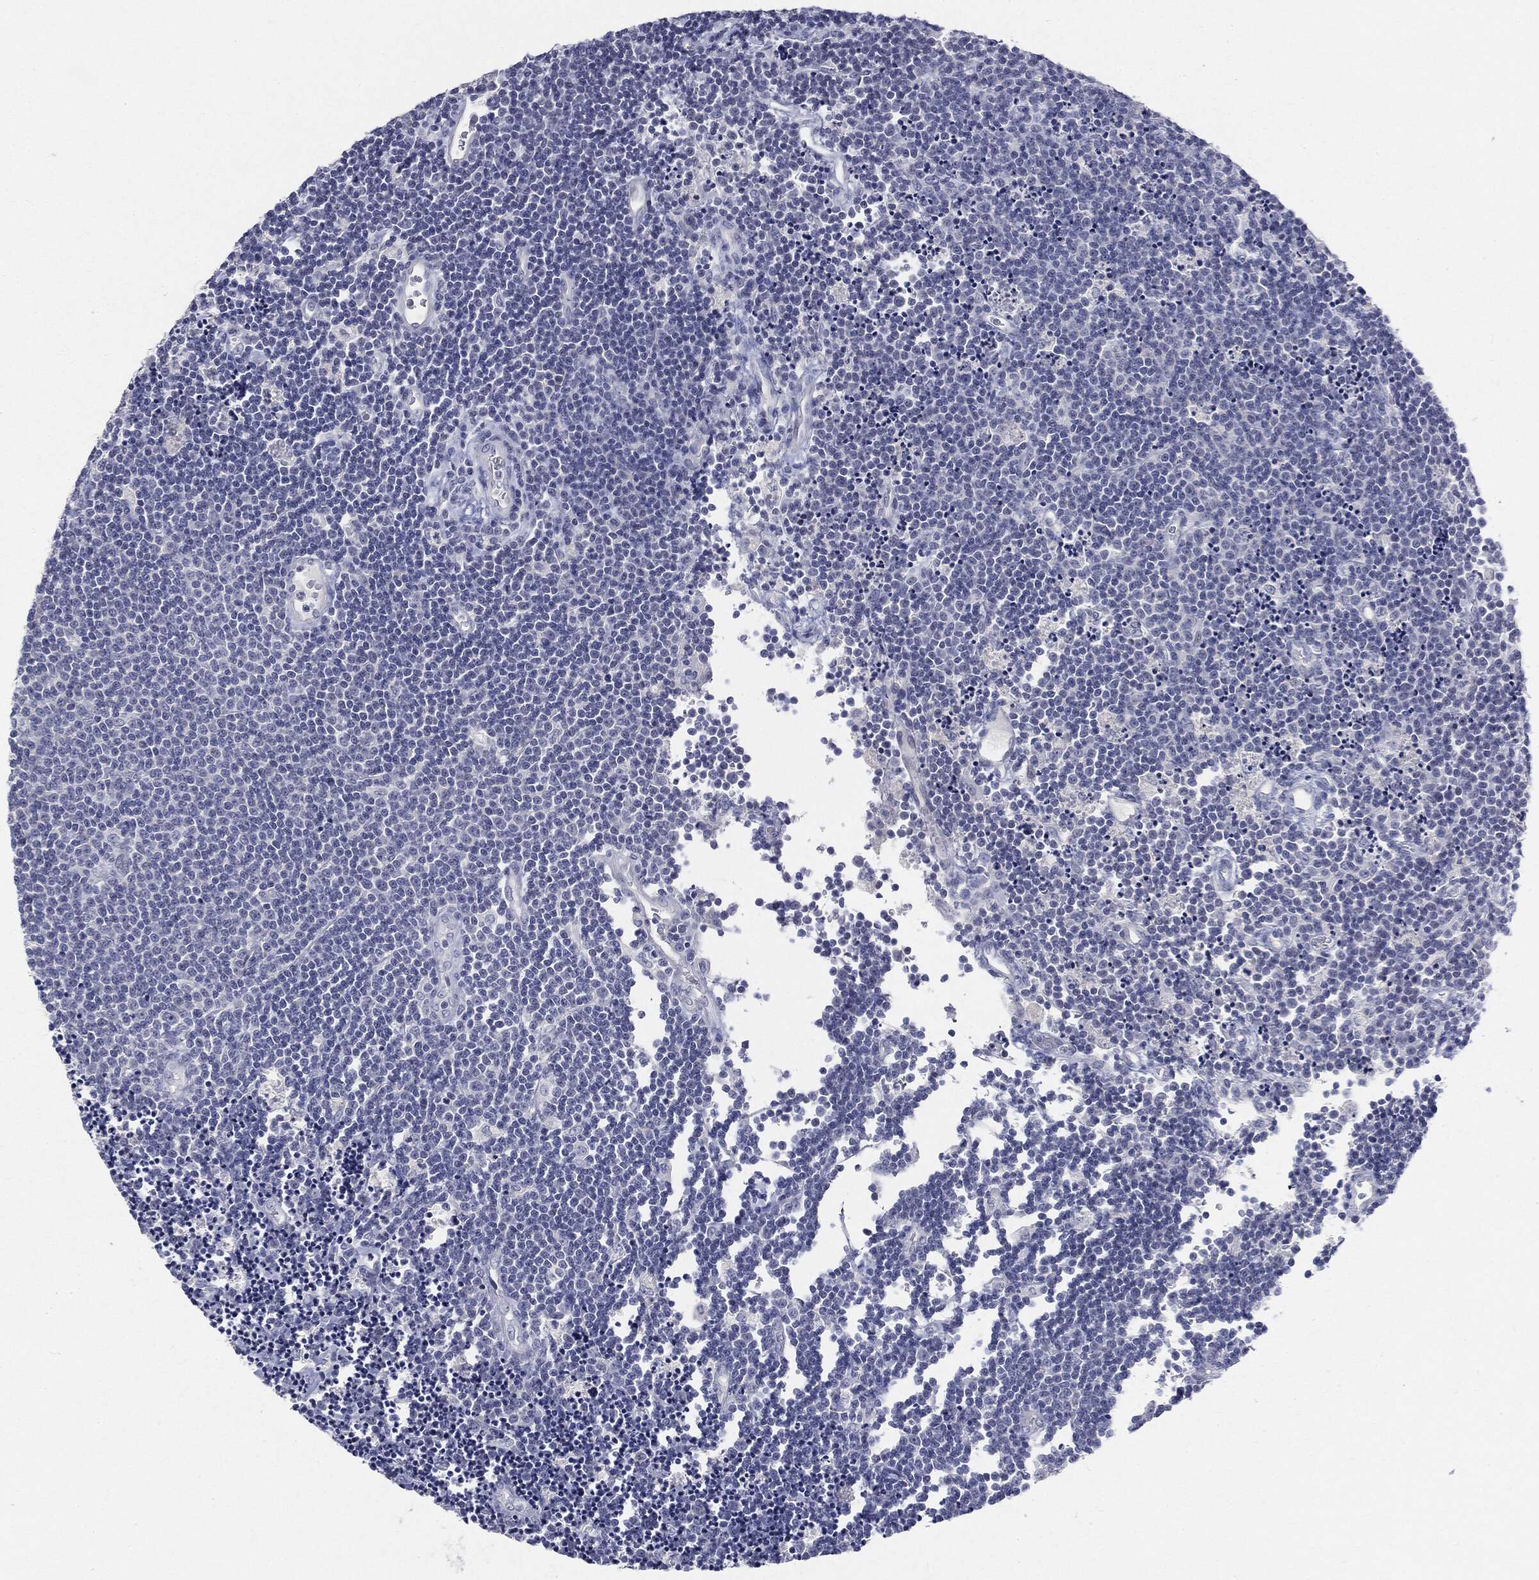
{"staining": {"intensity": "negative", "quantity": "none", "location": "none"}, "tissue": "lymphoma", "cell_type": "Tumor cells", "image_type": "cancer", "snomed": [{"axis": "morphology", "description": "Malignant lymphoma, non-Hodgkin's type, Low grade"}, {"axis": "topography", "description": "Brain"}], "caption": "There is no significant expression in tumor cells of malignant lymphoma, non-Hodgkin's type (low-grade).", "gene": "CGB1", "patient": {"sex": "female", "age": 66}}